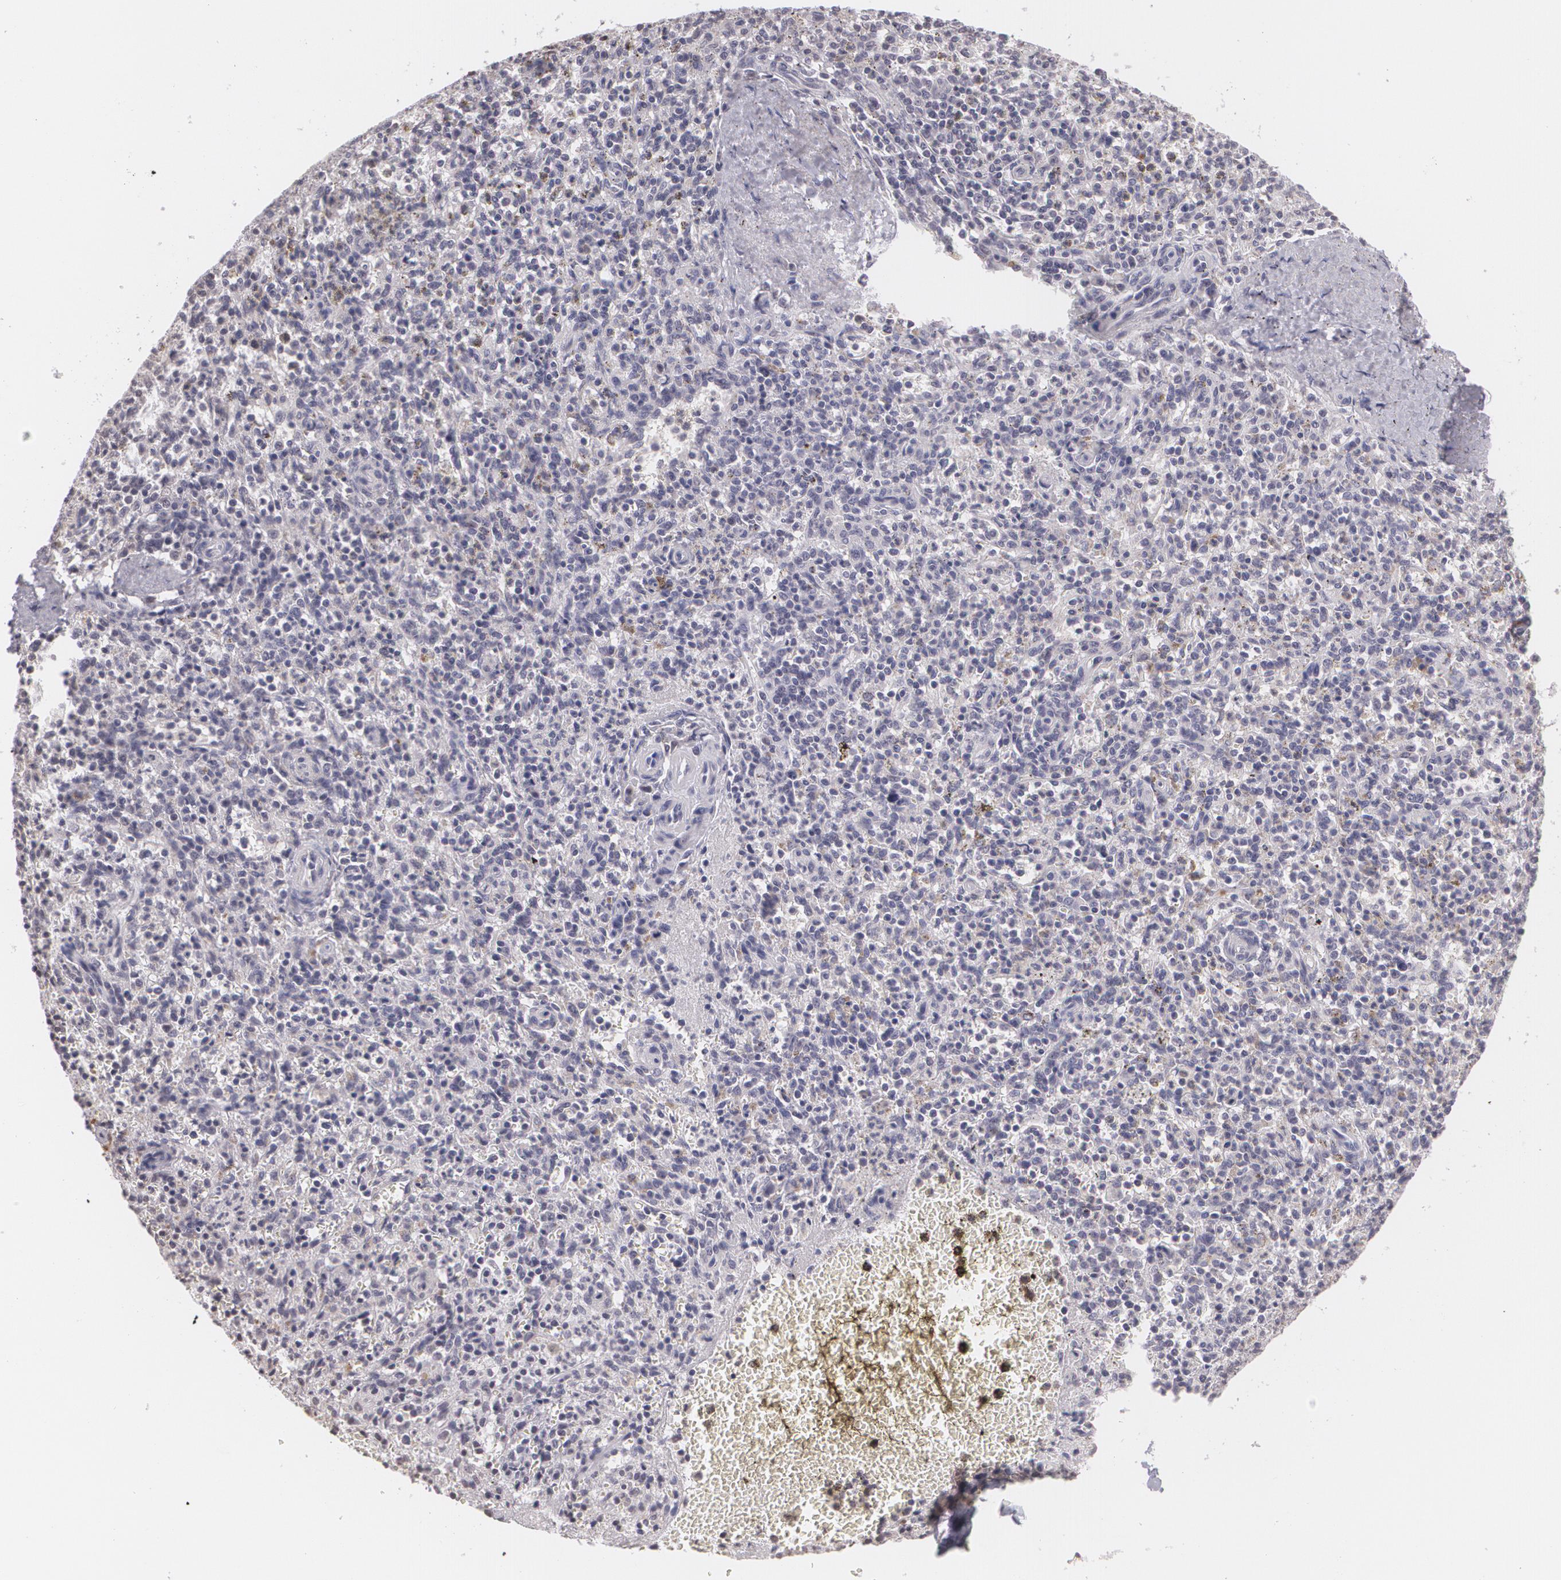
{"staining": {"intensity": "negative", "quantity": "none", "location": "none"}, "tissue": "spleen", "cell_type": "Cells in red pulp", "image_type": "normal", "snomed": [{"axis": "morphology", "description": "Normal tissue, NOS"}, {"axis": "topography", "description": "Spleen"}], "caption": "This is an IHC histopathology image of unremarkable spleen. There is no staining in cells in red pulp.", "gene": "MUC1", "patient": {"sex": "male", "age": 72}}